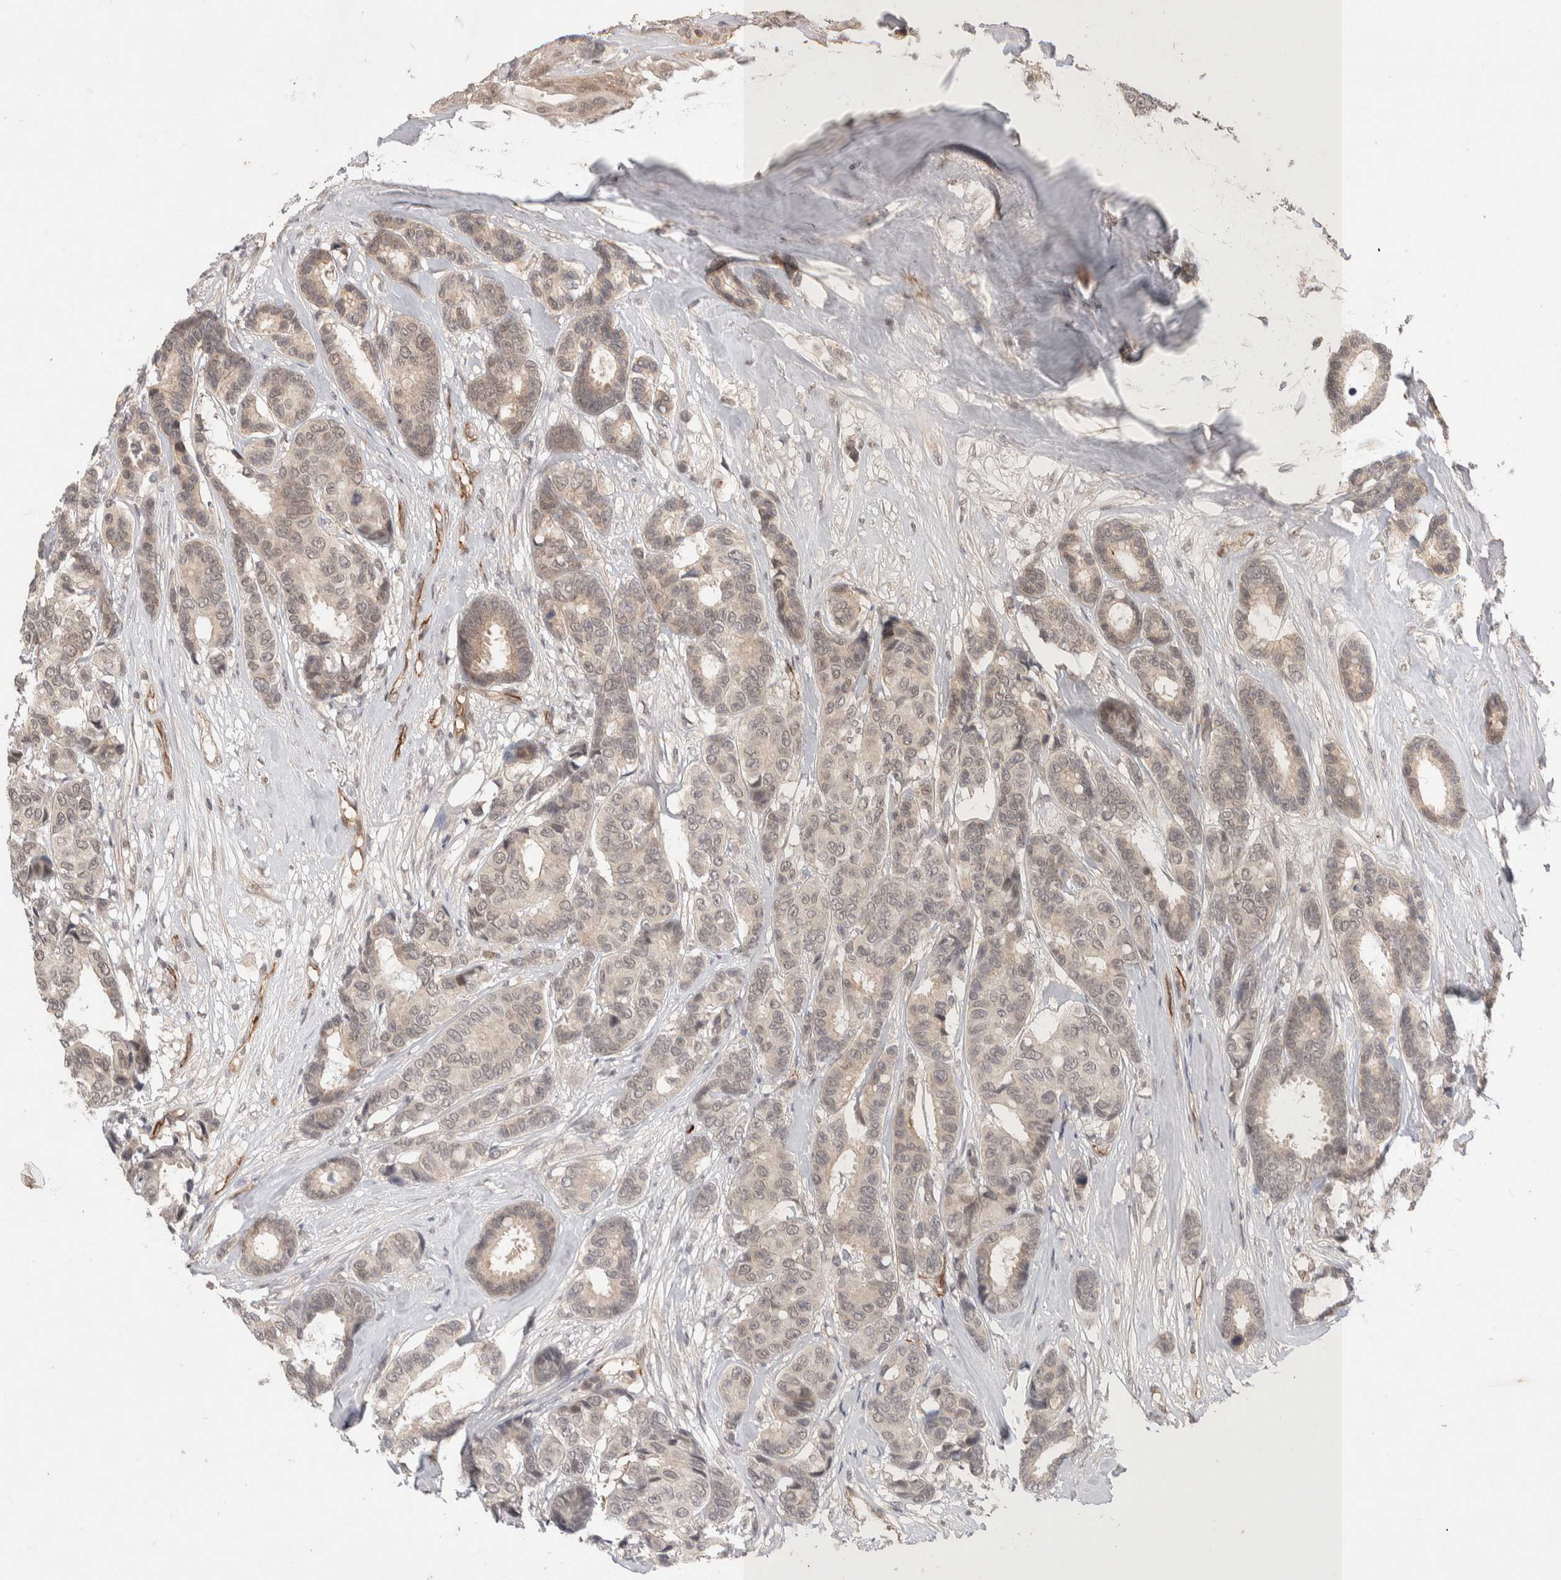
{"staining": {"intensity": "weak", "quantity": "<25%", "location": "cytoplasmic/membranous"}, "tissue": "breast cancer", "cell_type": "Tumor cells", "image_type": "cancer", "snomed": [{"axis": "morphology", "description": "Duct carcinoma"}, {"axis": "topography", "description": "Breast"}], "caption": "IHC of human breast cancer demonstrates no expression in tumor cells.", "gene": "ZNF704", "patient": {"sex": "female", "age": 87}}